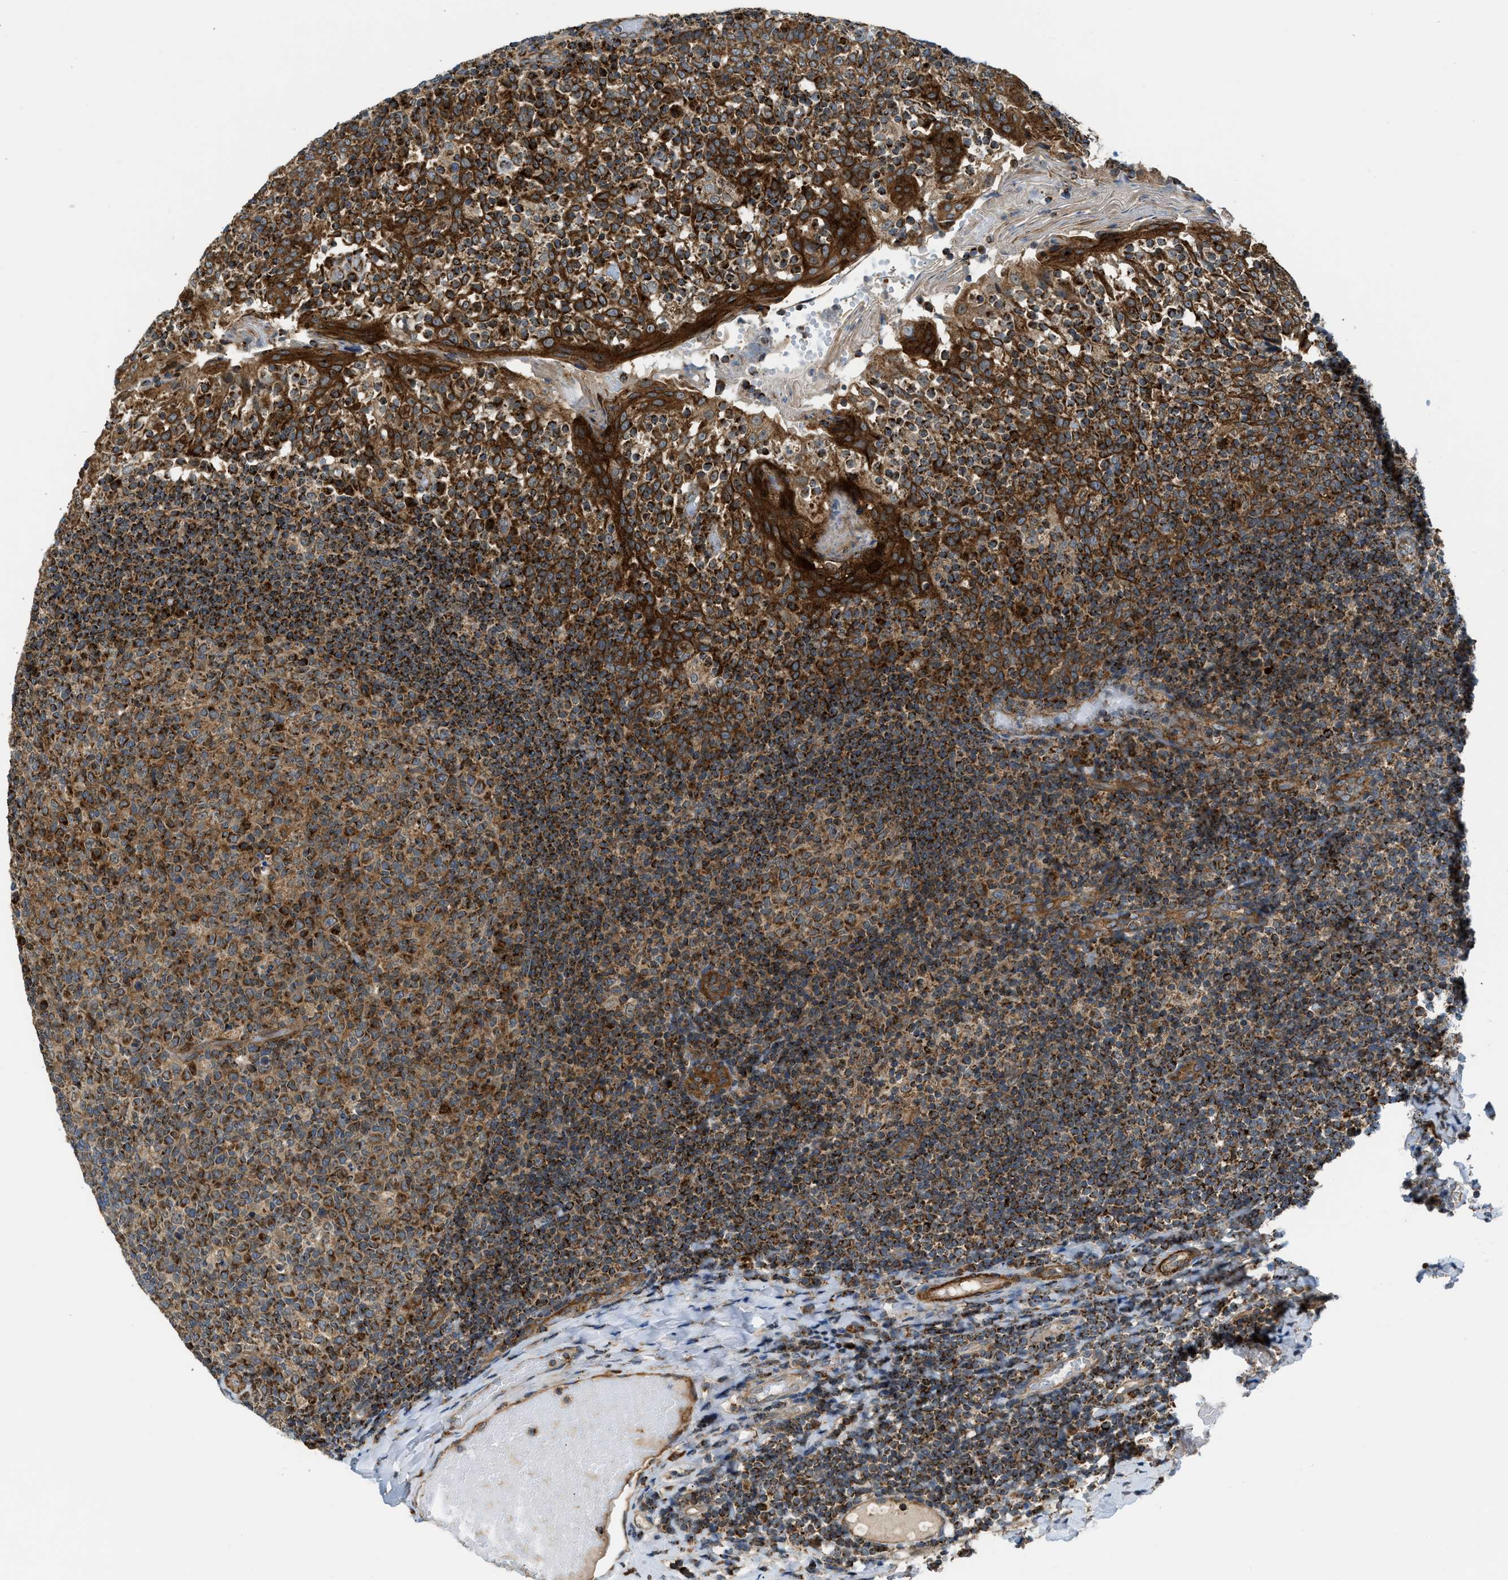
{"staining": {"intensity": "strong", "quantity": ">75%", "location": "cytoplasmic/membranous"}, "tissue": "tonsil", "cell_type": "Germinal center cells", "image_type": "normal", "snomed": [{"axis": "morphology", "description": "Normal tissue, NOS"}, {"axis": "topography", "description": "Tonsil"}], "caption": "Immunohistochemical staining of benign human tonsil reveals strong cytoplasmic/membranous protein staining in approximately >75% of germinal center cells.", "gene": "SESN2", "patient": {"sex": "female", "age": 19}}